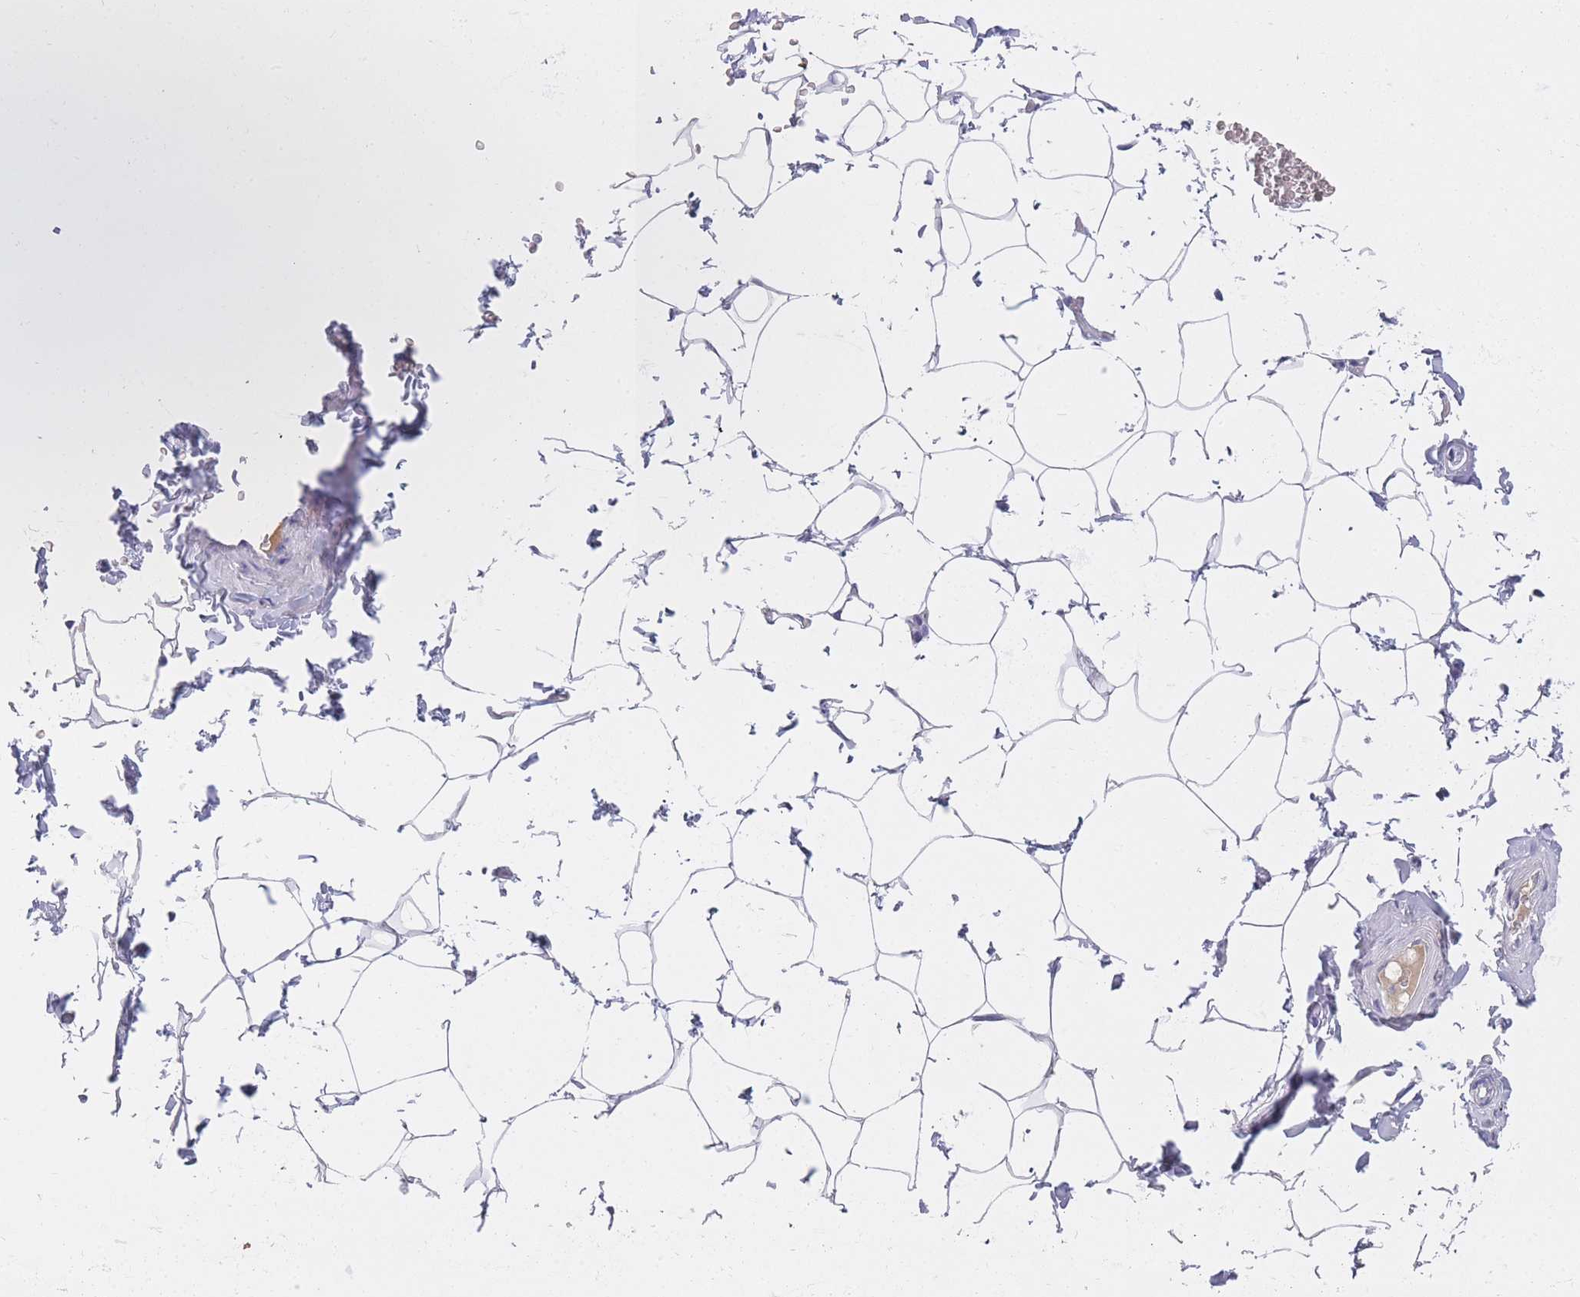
{"staining": {"intensity": "negative", "quantity": "none", "location": "none"}, "tissue": "adipose tissue", "cell_type": "Adipocytes", "image_type": "normal", "snomed": [{"axis": "morphology", "description": "Normal tissue, NOS"}, {"axis": "topography", "description": "Soft tissue"}, {"axis": "topography", "description": "Adipose tissue"}, {"axis": "topography", "description": "Vascular tissue"}, {"axis": "topography", "description": "Peripheral nerve tissue"}], "caption": "Immunohistochemistry (IHC) histopathology image of normal adipose tissue stained for a protein (brown), which exhibits no expression in adipocytes.", "gene": "MRPS14", "patient": {"sex": "male", "age": 46}}